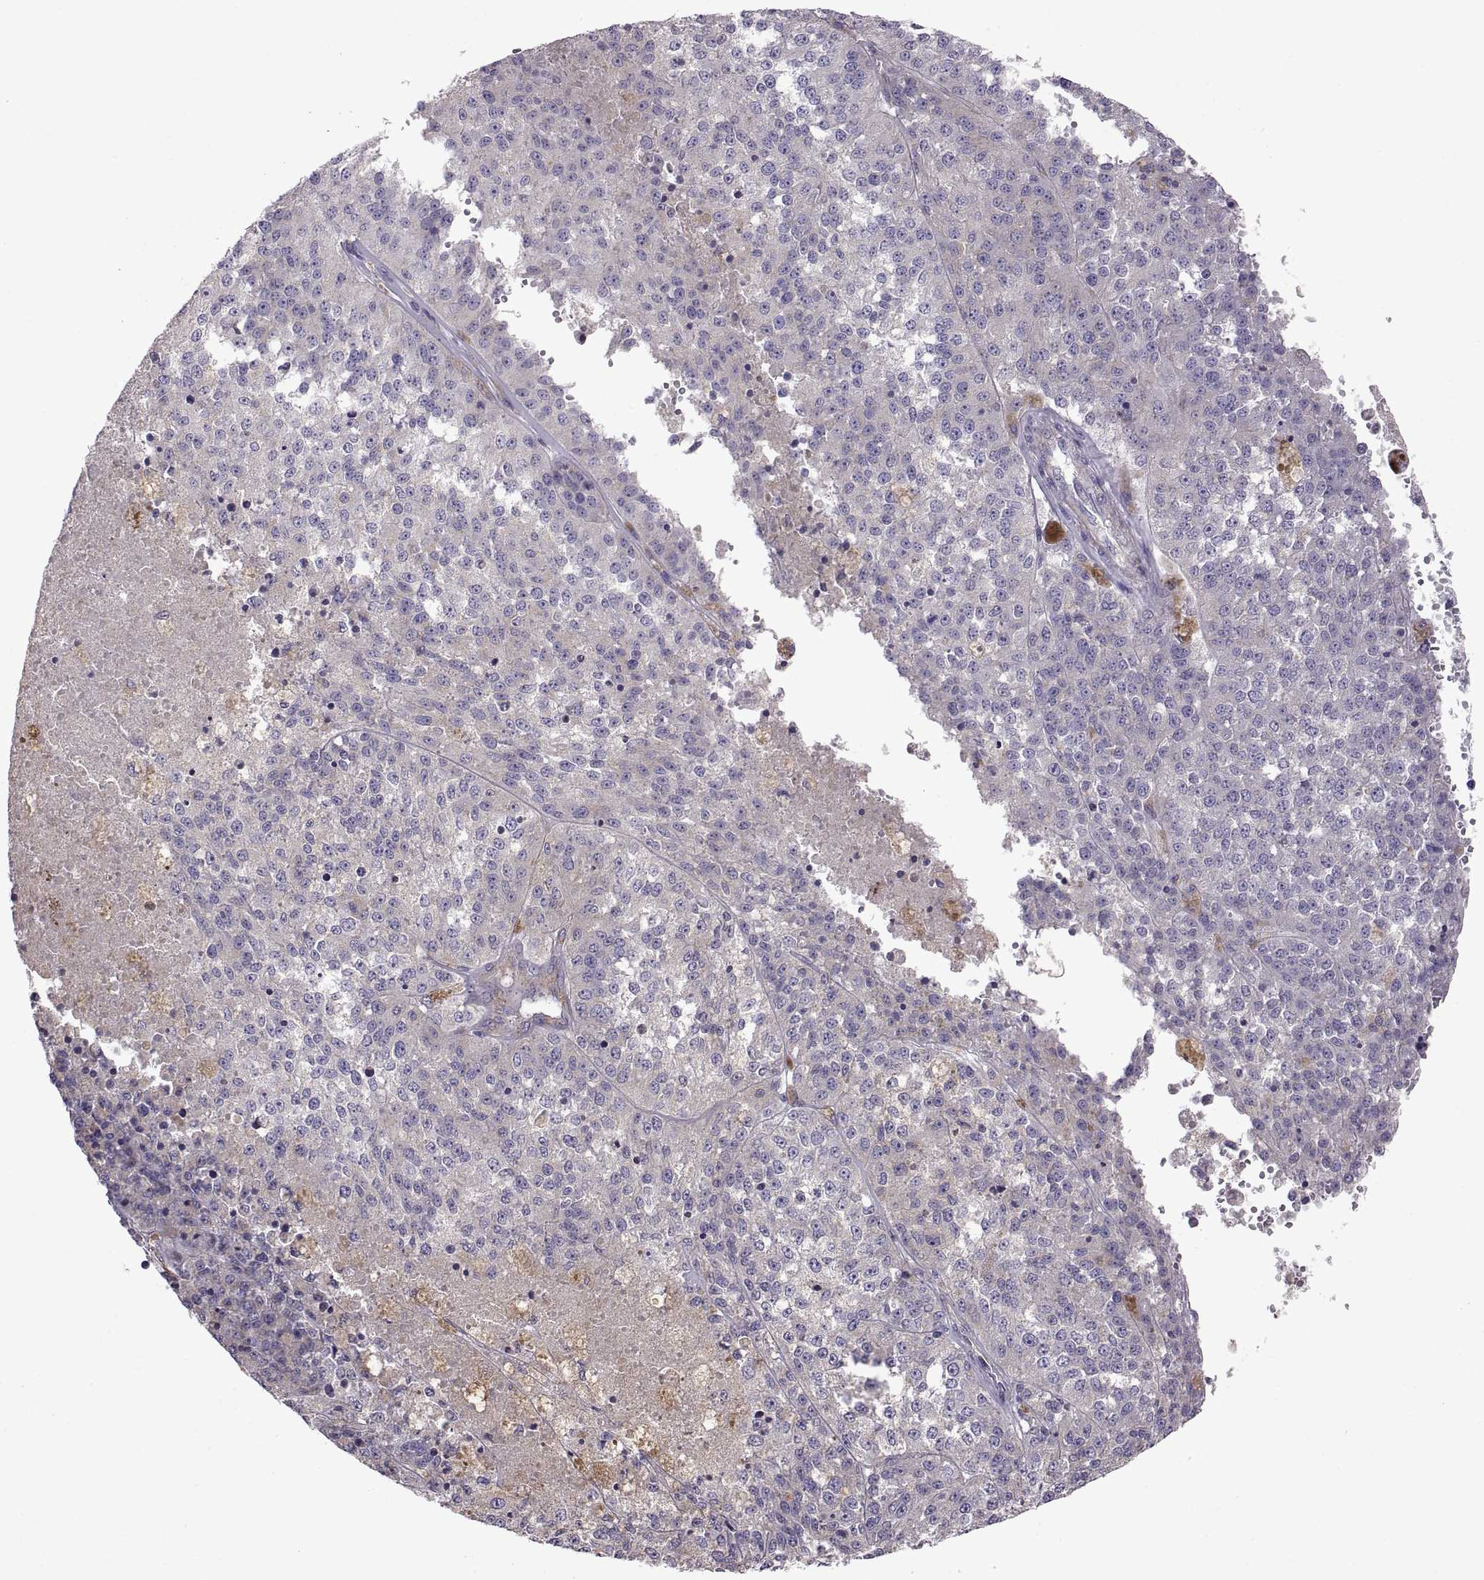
{"staining": {"intensity": "negative", "quantity": "none", "location": "none"}, "tissue": "melanoma", "cell_type": "Tumor cells", "image_type": "cancer", "snomed": [{"axis": "morphology", "description": "Malignant melanoma, Metastatic site"}, {"axis": "topography", "description": "Lymph node"}], "caption": "An IHC photomicrograph of malignant melanoma (metastatic site) is shown. There is no staining in tumor cells of malignant melanoma (metastatic site). (DAB immunohistochemistry visualized using brightfield microscopy, high magnification).", "gene": "ARSL", "patient": {"sex": "female", "age": 64}}